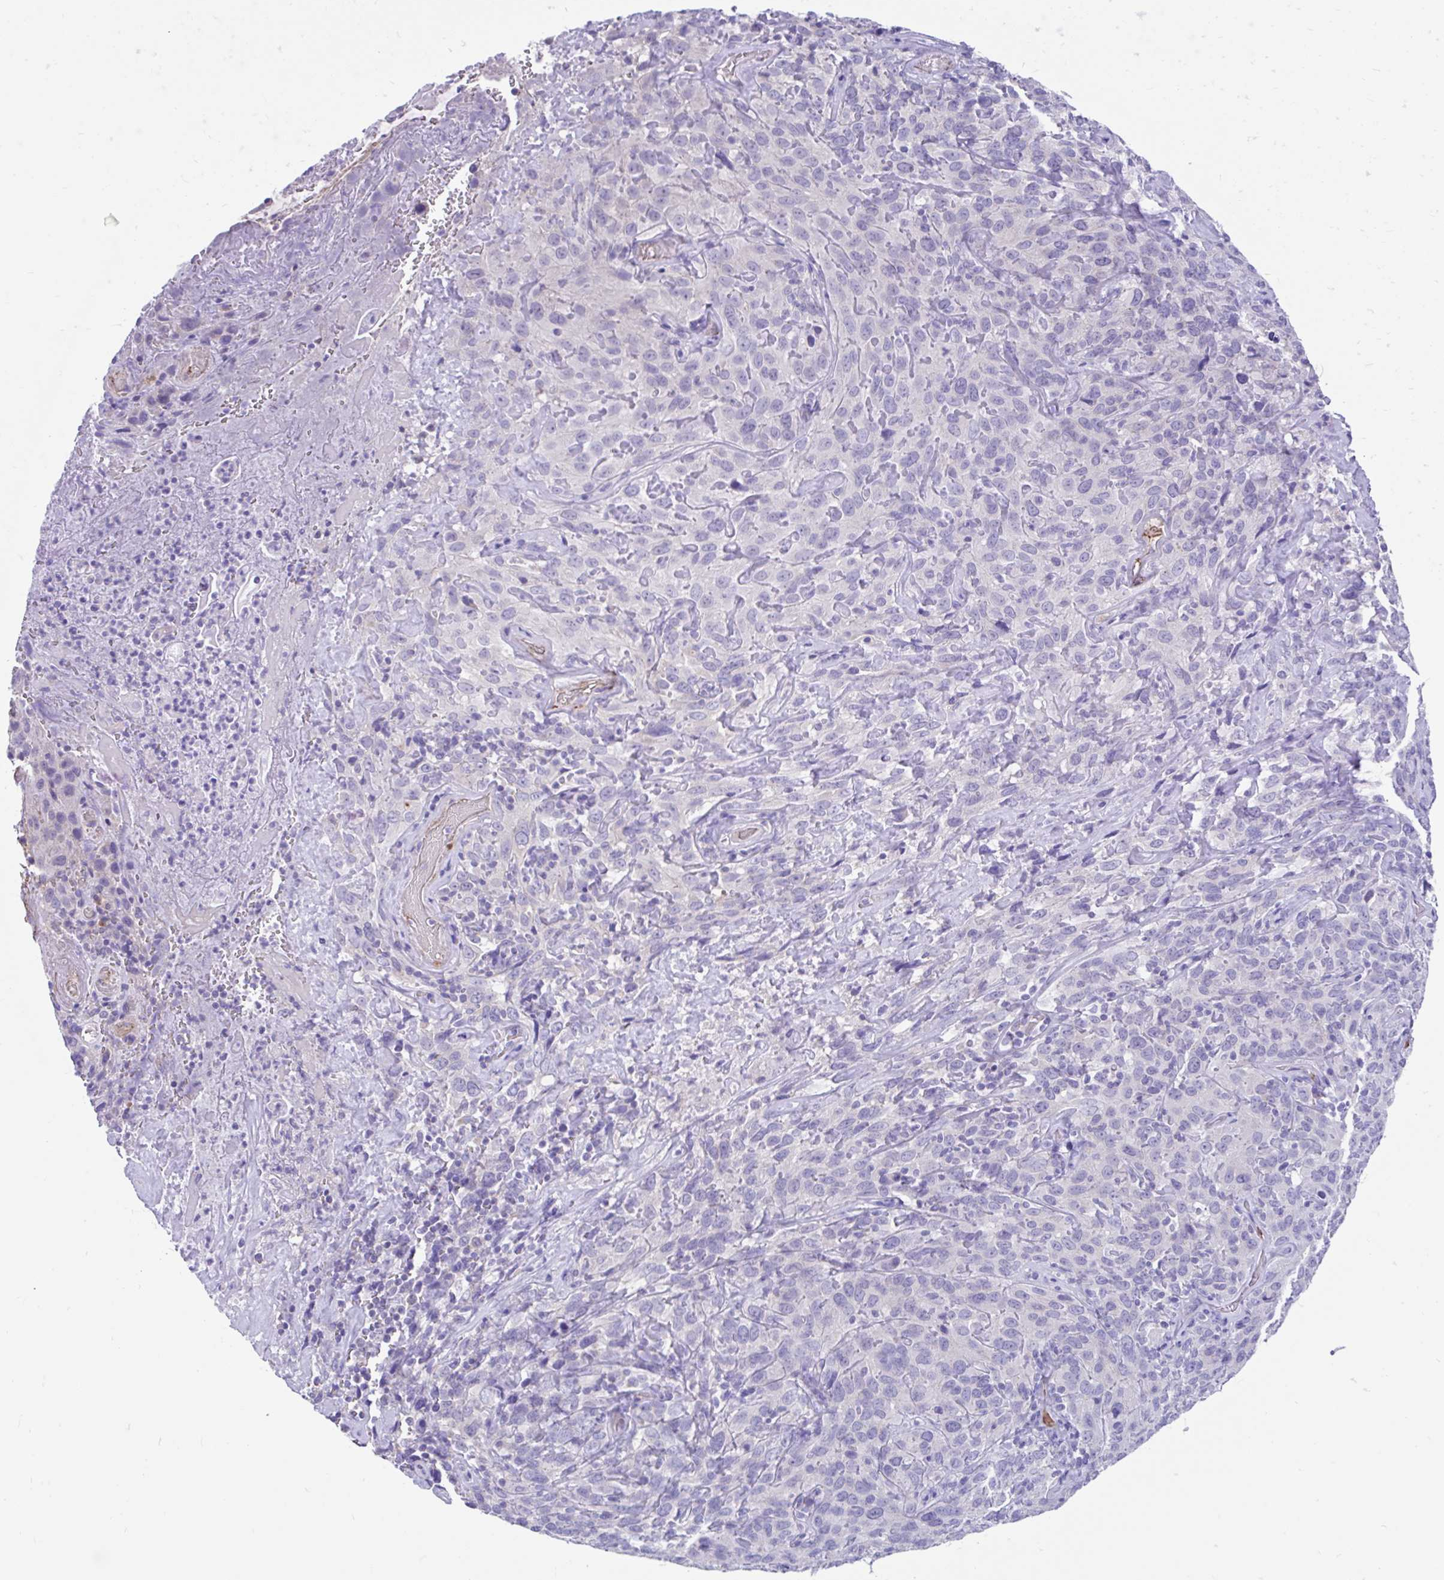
{"staining": {"intensity": "negative", "quantity": "none", "location": "none"}, "tissue": "cervical cancer", "cell_type": "Tumor cells", "image_type": "cancer", "snomed": [{"axis": "morphology", "description": "Squamous cell carcinoma, NOS"}, {"axis": "topography", "description": "Cervix"}], "caption": "Cervical cancer (squamous cell carcinoma) was stained to show a protein in brown. There is no significant staining in tumor cells.", "gene": "CCSAP", "patient": {"sex": "female", "age": 51}}